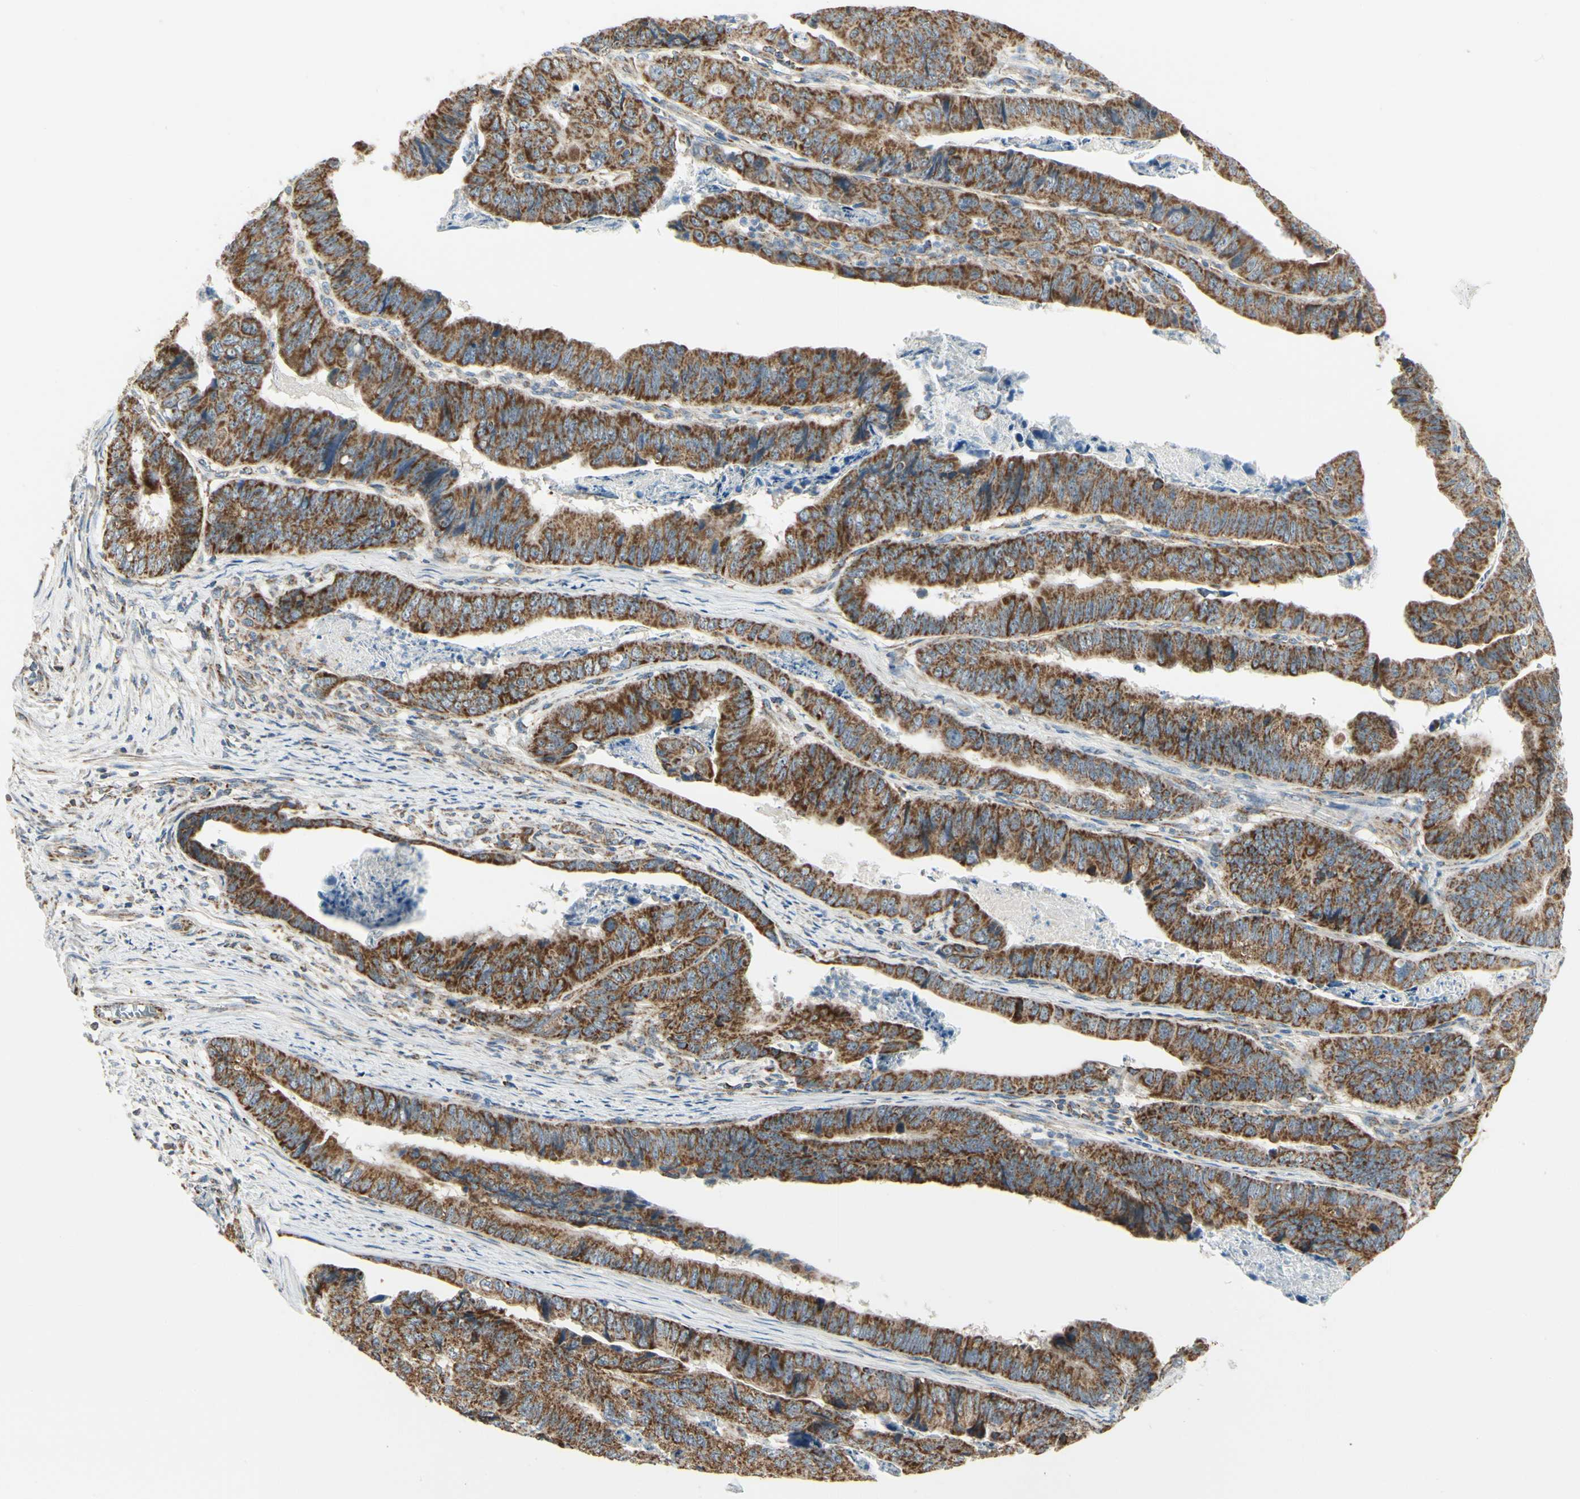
{"staining": {"intensity": "strong", "quantity": ">75%", "location": "cytoplasmic/membranous"}, "tissue": "stomach cancer", "cell_type": "Tumor cells", "image_type": "cancer", "snomed": [{"axis": "morphology", "description": "Adenocarcinoma, NOS"}, {"axis": "topography", "description": "Stomach, lower"}], "caption": "IHC photomicrograph of neoplastic tissue: stomach cancer (adenocarcinoma) stained using immunohistochemistry (IHC) demonstrates high levels of strong protein expression localized specifically in the cytoplasmic/membranous of tumor cells, appearing as a cytoplasmic/membranous brown color.", "gene": "ANKS6", "patient": {"sex": "male", "age": 77}}